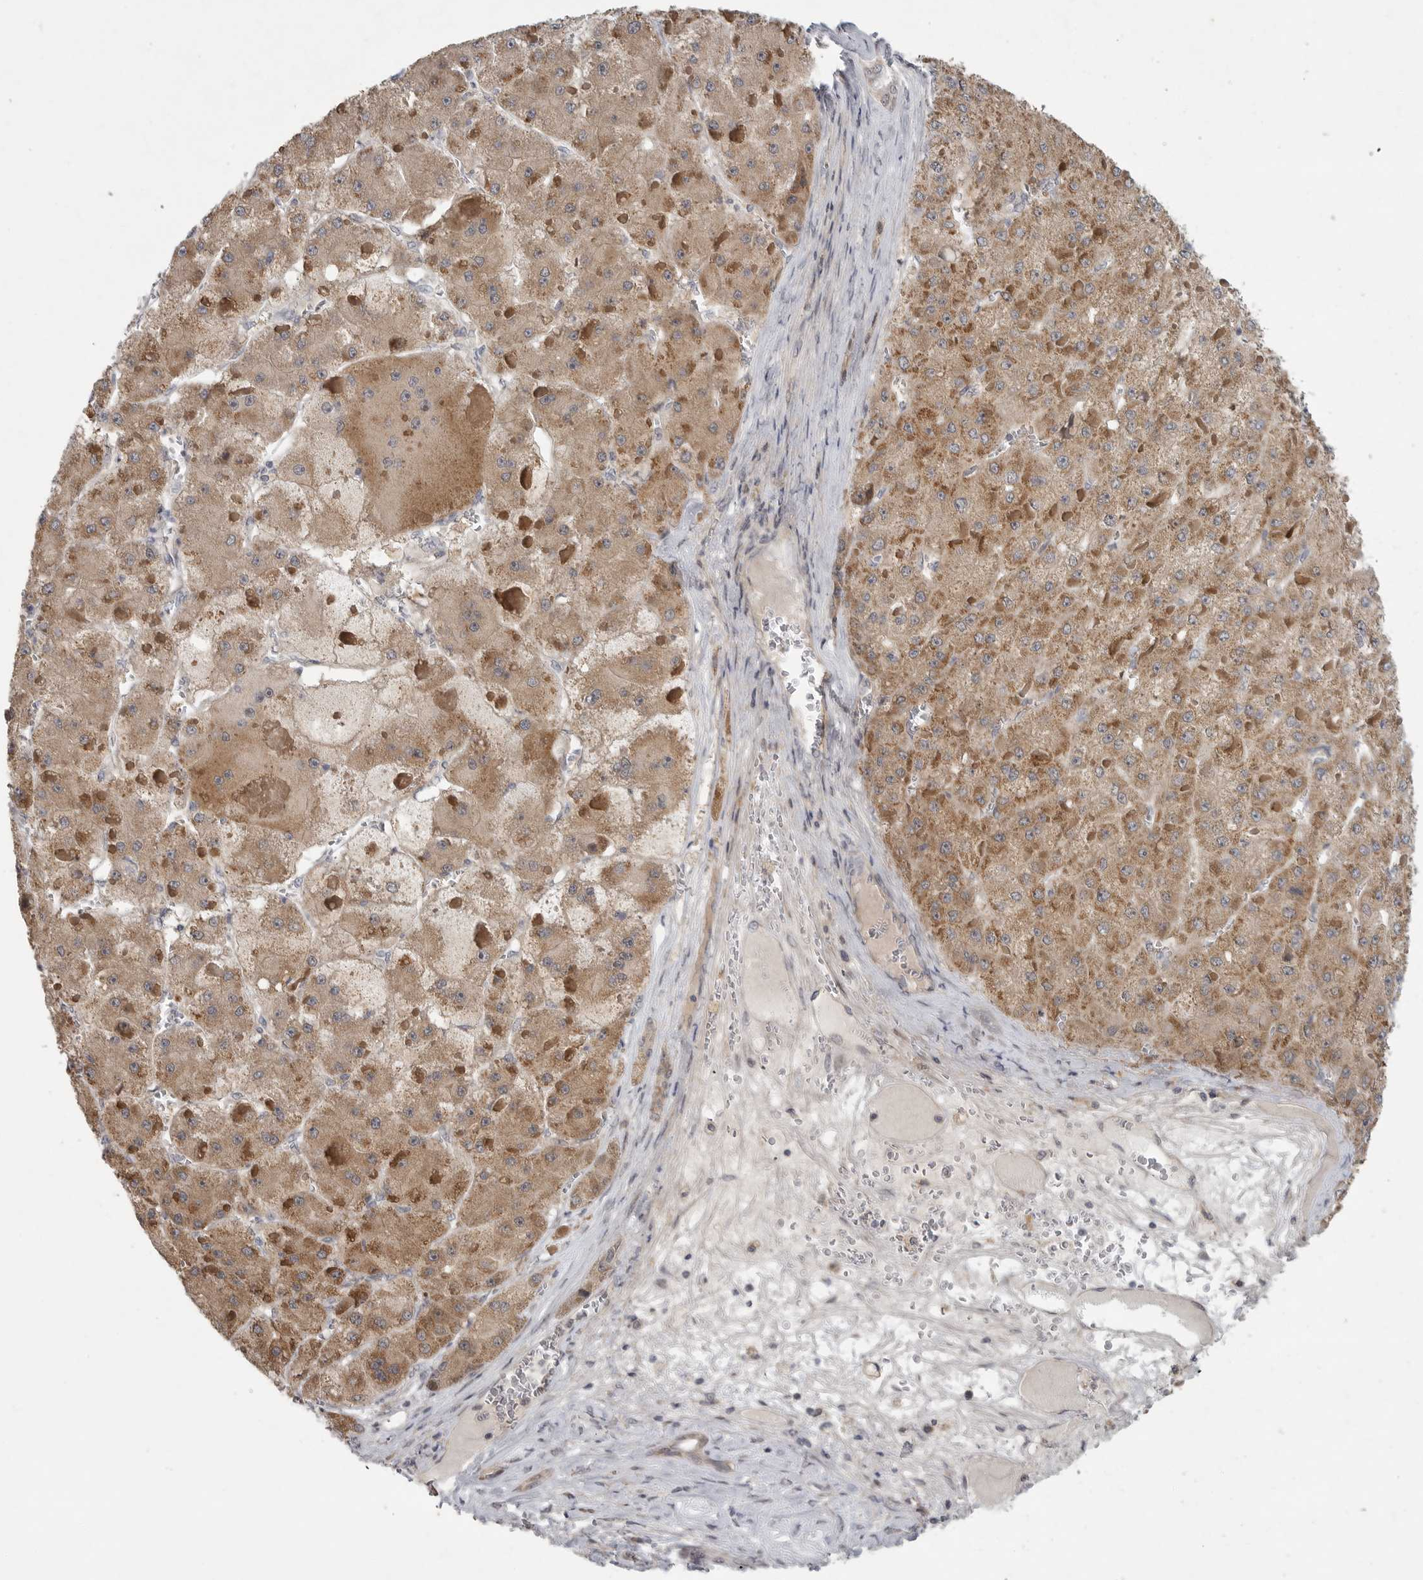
{"staining": {"intensity": "moderate", "quantity": ">75%", "location": "cytoplasmic/membranous"}, "tissue": "liver cancer", "cell_type": "Tumor cells", "image_type": "cancer", "snomed": [{"axis": "morphology", "description": "Carcinoma, Hepatocellular, NOS"}, {"axis": "topography", "description": "Liver"}], "caption": "An image of human liver cancer (hepatocellular carcinoma) stained for a protein displays moderate cytoplasmic/membranous brown staining in tumor cells.", "gene": "FBXO43", "patient": {"sex": "female", "age": 73}}